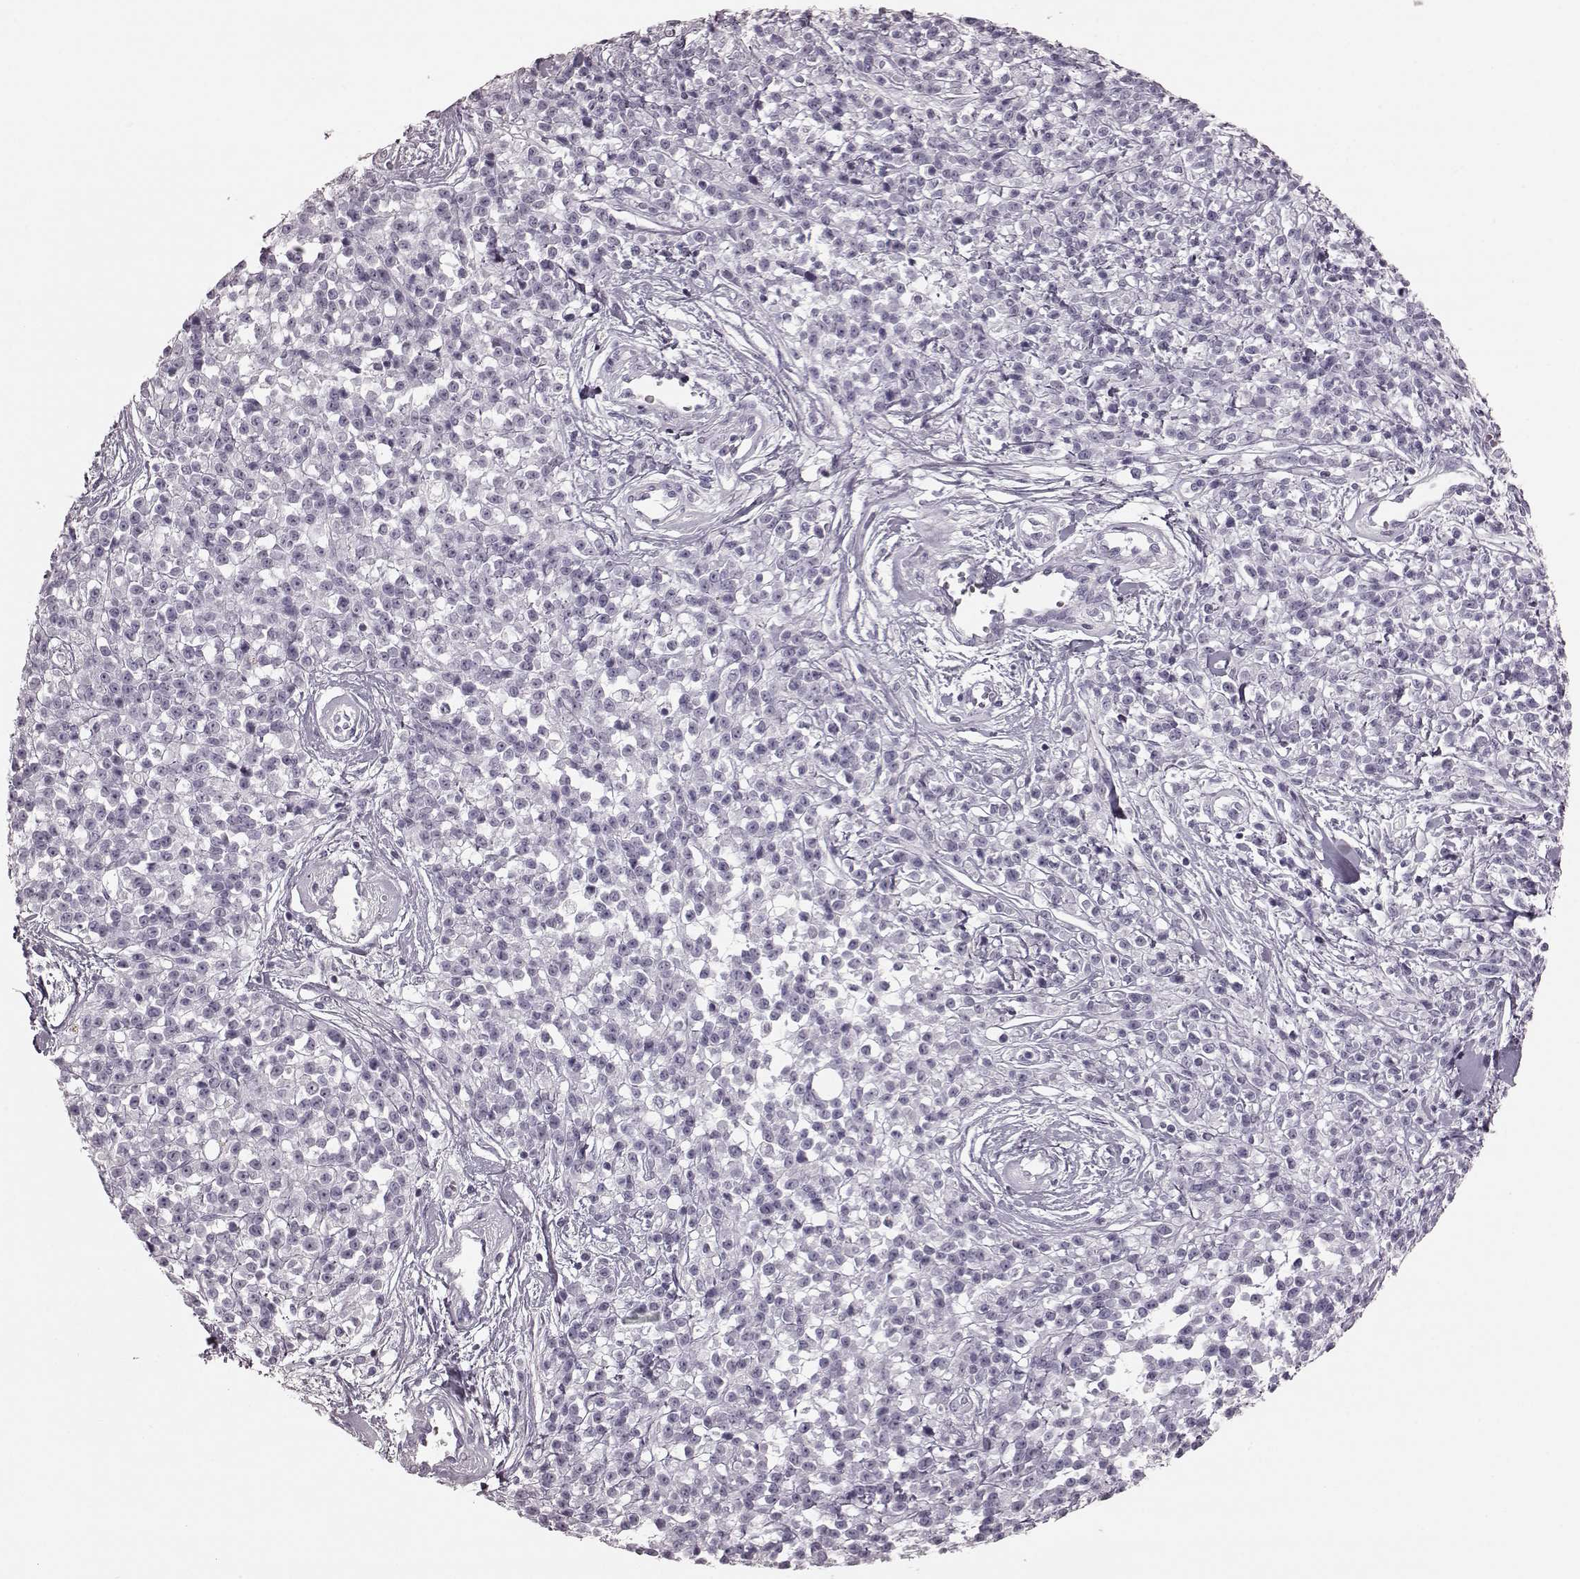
{"staining": {"intensity": "negative", "quantity": "none", "location": "none"}, "tissue": "melanoma", "cell_type": "Tumor cells", "image_type": "cancer", "snomed": [{"axis": "morphology", "description": "Malignant melanoma, NOS"}, {"axis": "topography", "description": "Skin"}, {"axis": "topography", "description": "Skin of trunk"}], "caption": "A histopathology image of human malignant melanoma is negative for staining in tumor cells.", "gene": "TRPM1", "patient": {"sex": "male", "age": 74}}